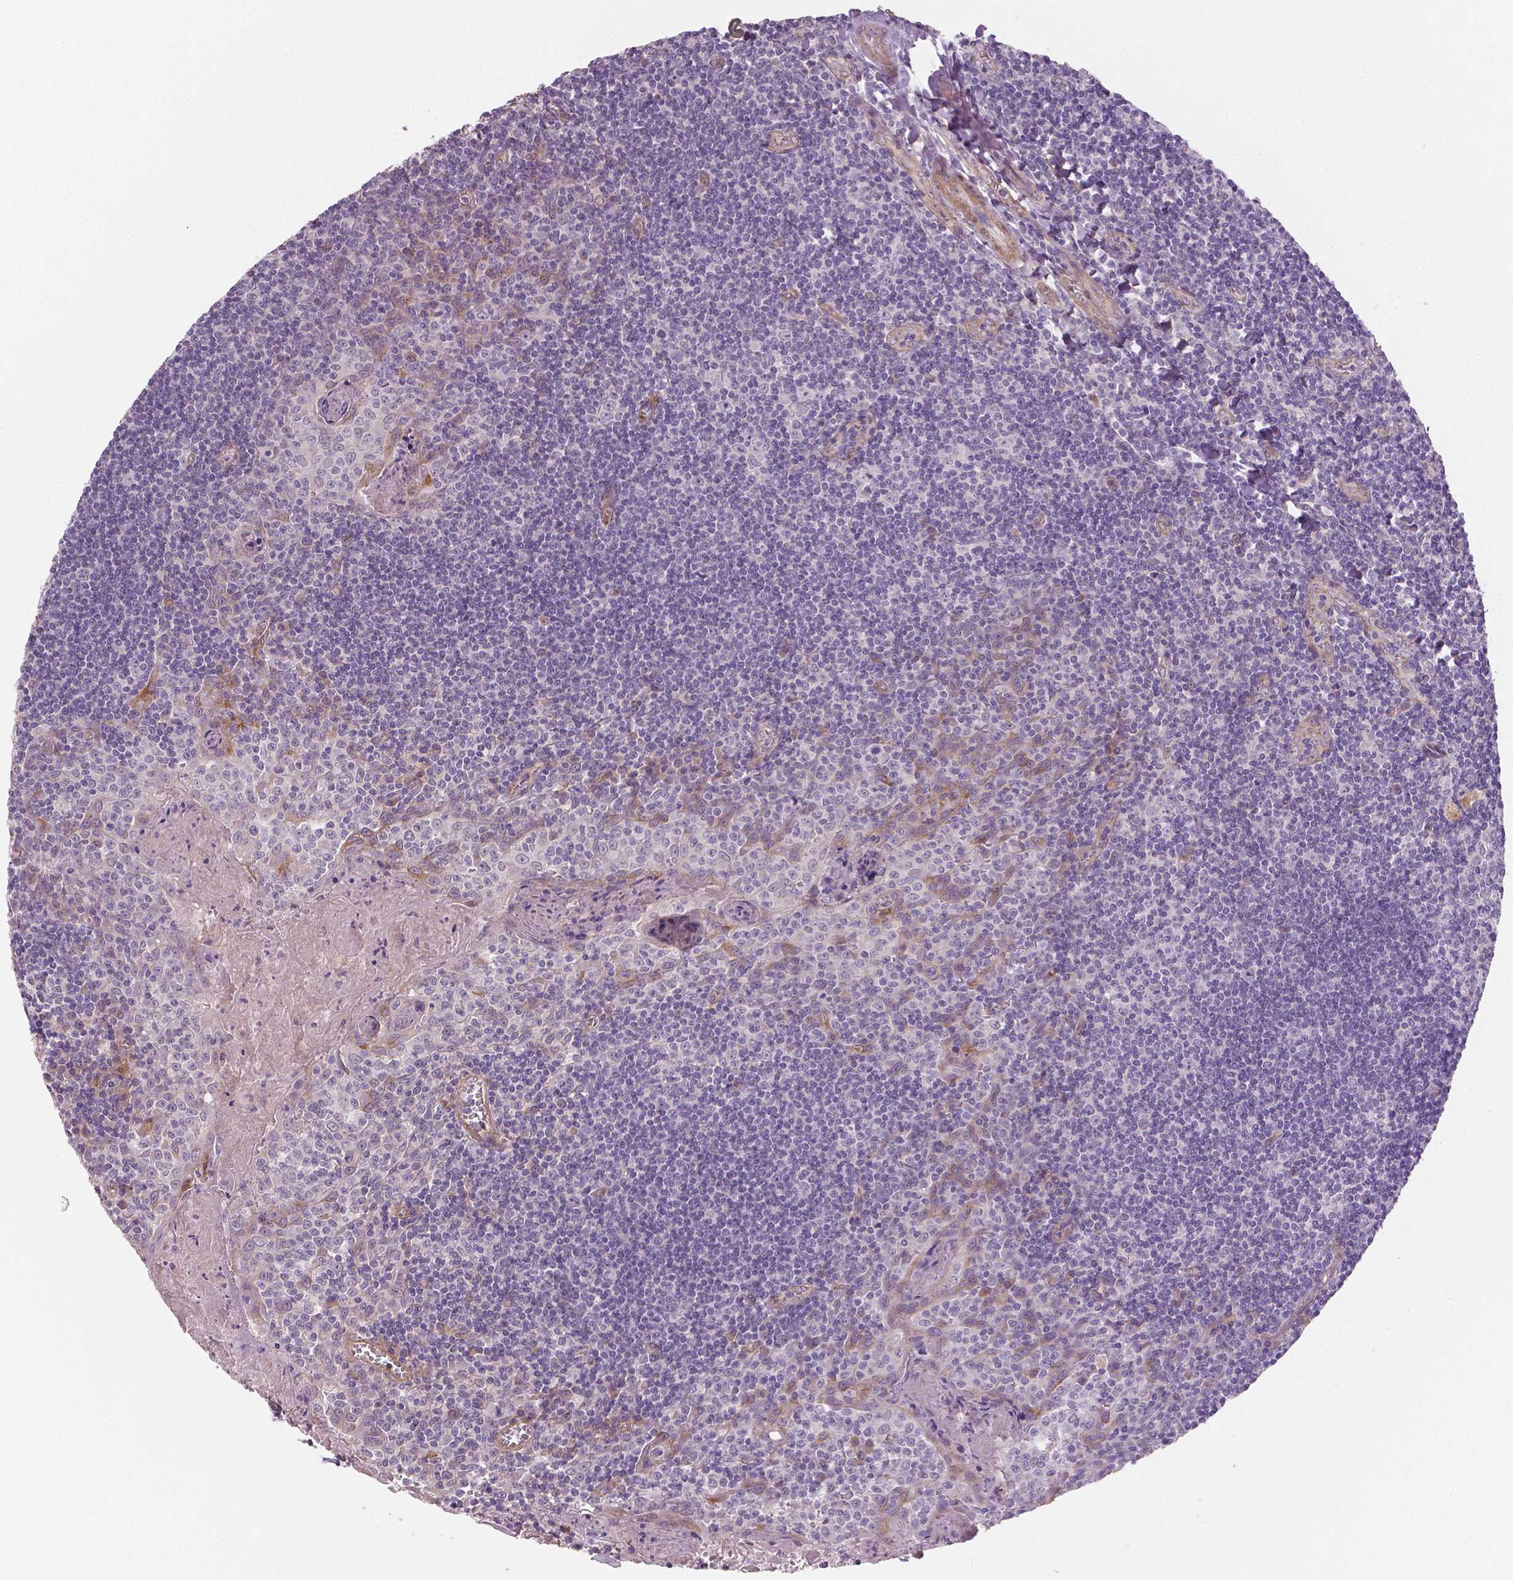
{"staining": {"intensity": "weak", "quantity": "<25%", "location": "cytoplasmic/membranous,nuclear"}, "tissue": "tonsil", "cell_type": "Germinal center cells", "image_type": "normal", "snomed": [{"axis": "morphology", "description": "Normal tissue, NOS"}, {"axis": "morphology", "description": "Inflammation, NOS"}, {"axis": "topography", "description": "Tonsil"}], "caption": "Histopathology image shows no significant protein positivity in germinal center cells of unremarkable tonsil. The staining was performed using DAB (3,3'-diaminobenzidine) to visualize the protein expression in brown, while the nuclei were stained in blue with hematoxylin (Magnification: 20x).", "gene": "FLT1", "patient": {"sex": "female", "age": 31}}